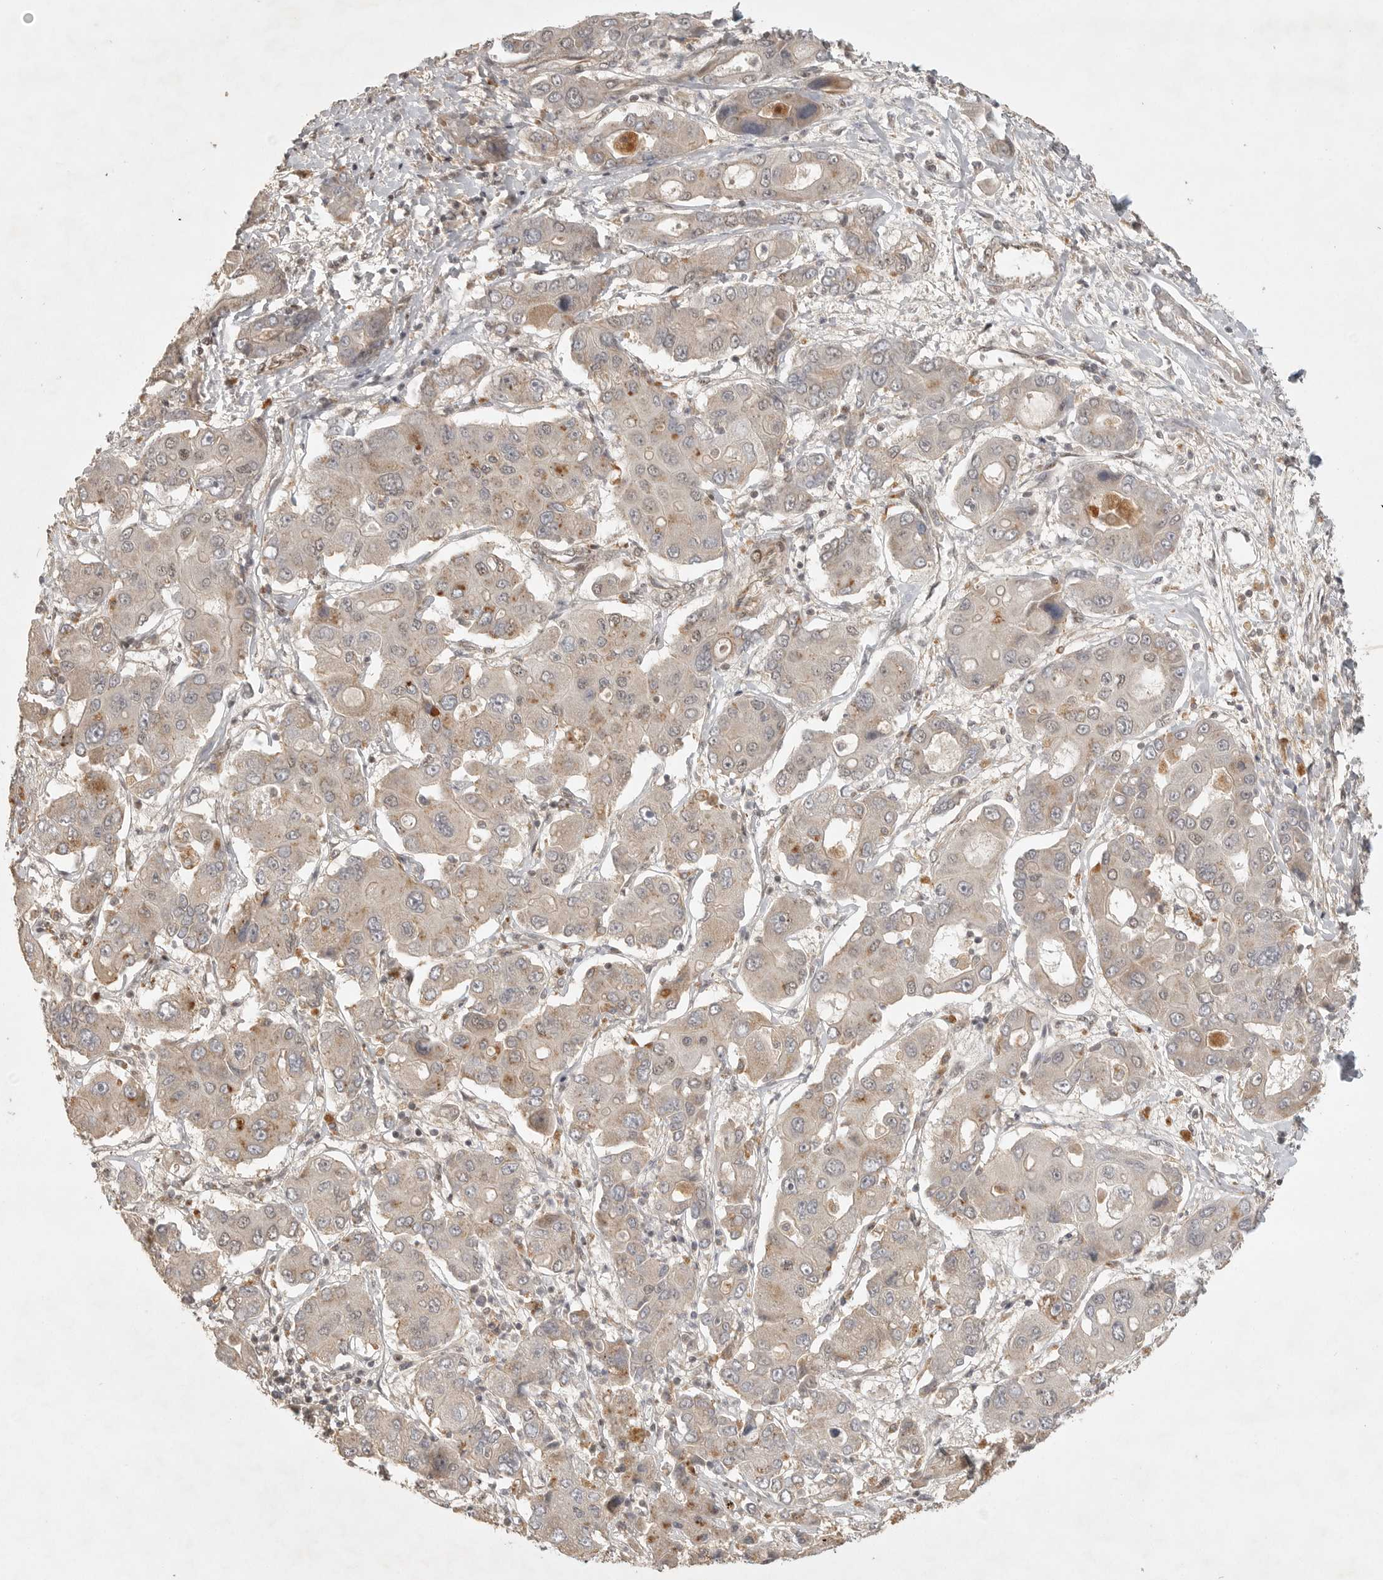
{"staining": {"intensity": "weak", "quantity": "<25%", "location": "cytoplasmic/membranous"}, "tissue": "liver cancer", "cell_type": "Tumor cells", "image_type": "cancer", "snomed": [{"axis": "morphology", "description": "Cholangiocarcinoma"}, {"axis": "topography", "description": "Liver"}], "caption": "DAB immunohistochemical staining of liver cholangiocarcinoma shows no significant staining in tumor cells.", "gene": "POMP", "patient": {"sex": "male", "age": 67}}